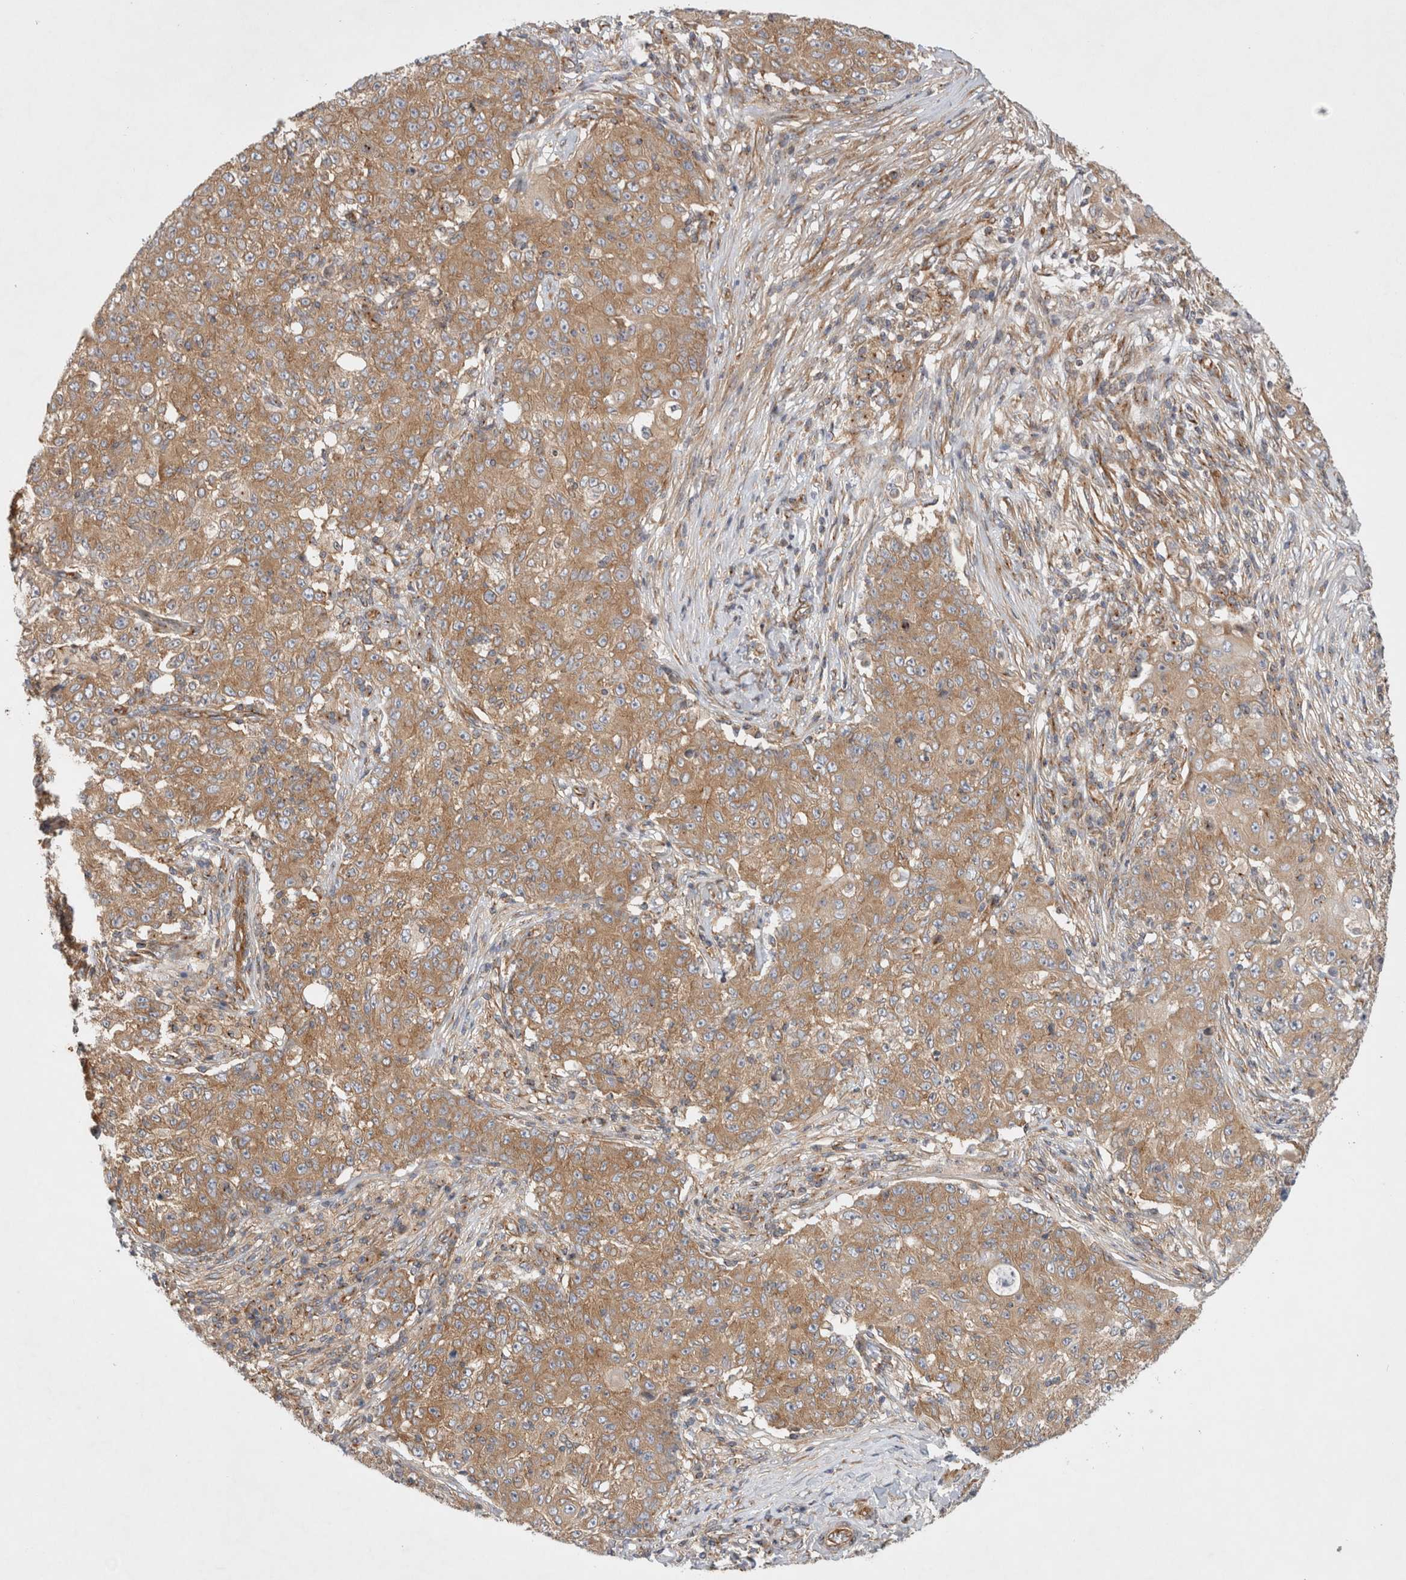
{"staining": {"intensity": "moderate", "quantity": ">75%", "location": "cytoplasmic/membranous"}, "tissue": "ovarian cancer", "cell_type": "Tumor cells", "image_type": "cancer", "snomed": [{"axis": "morphology", "description": "Carcinoma, endometroid"}, {"axis": "topography", "description": "Ovary"}], "caption": "Protein expression analysis of human ovarian cancer reveals moderate cytoplasmic/membranous staining in approximately >75% of tumor cells.", "gene": "GPR150", "patient": {"sex": "female", "age": 42}}